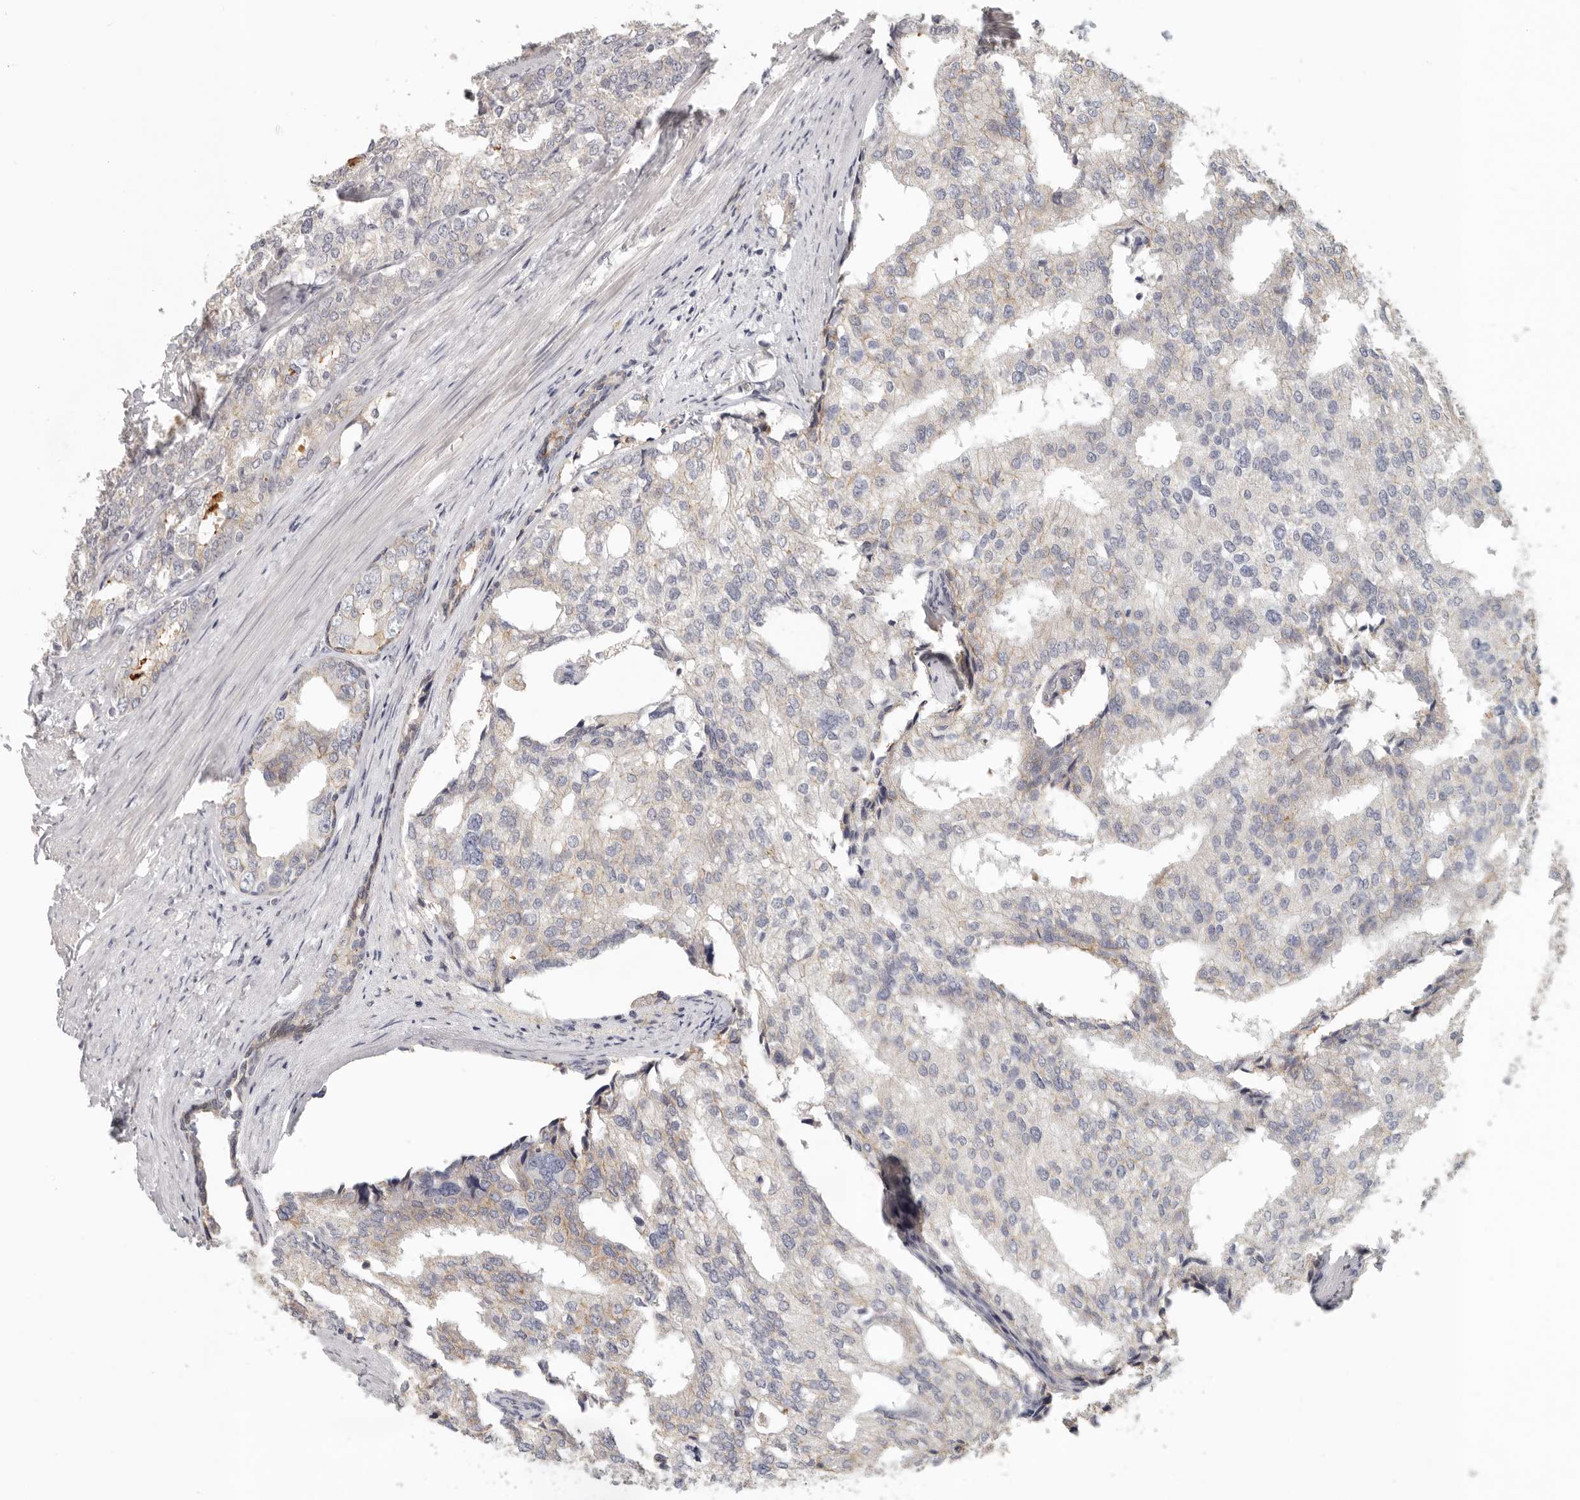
{"staining": {"intensity": "weak", "quantity": "<25%", "location": "cytoplasmic/membranous"}, "tissue": "prostate cancer", "cell_type": "Tumor cells", "image_type": "cancer", "snomed": [{"axis": "morphology", "description": "Adenocarcinoma, High grade"}, {"axis": "topography", "description": "Prostate"}], "caption": "The image demonstrates no significant expression in tumor cells of adenocarcinoma (high-grade) (prostate).", "gene": "ANXA9", "patient": {"sex": "male", "age": 50}}